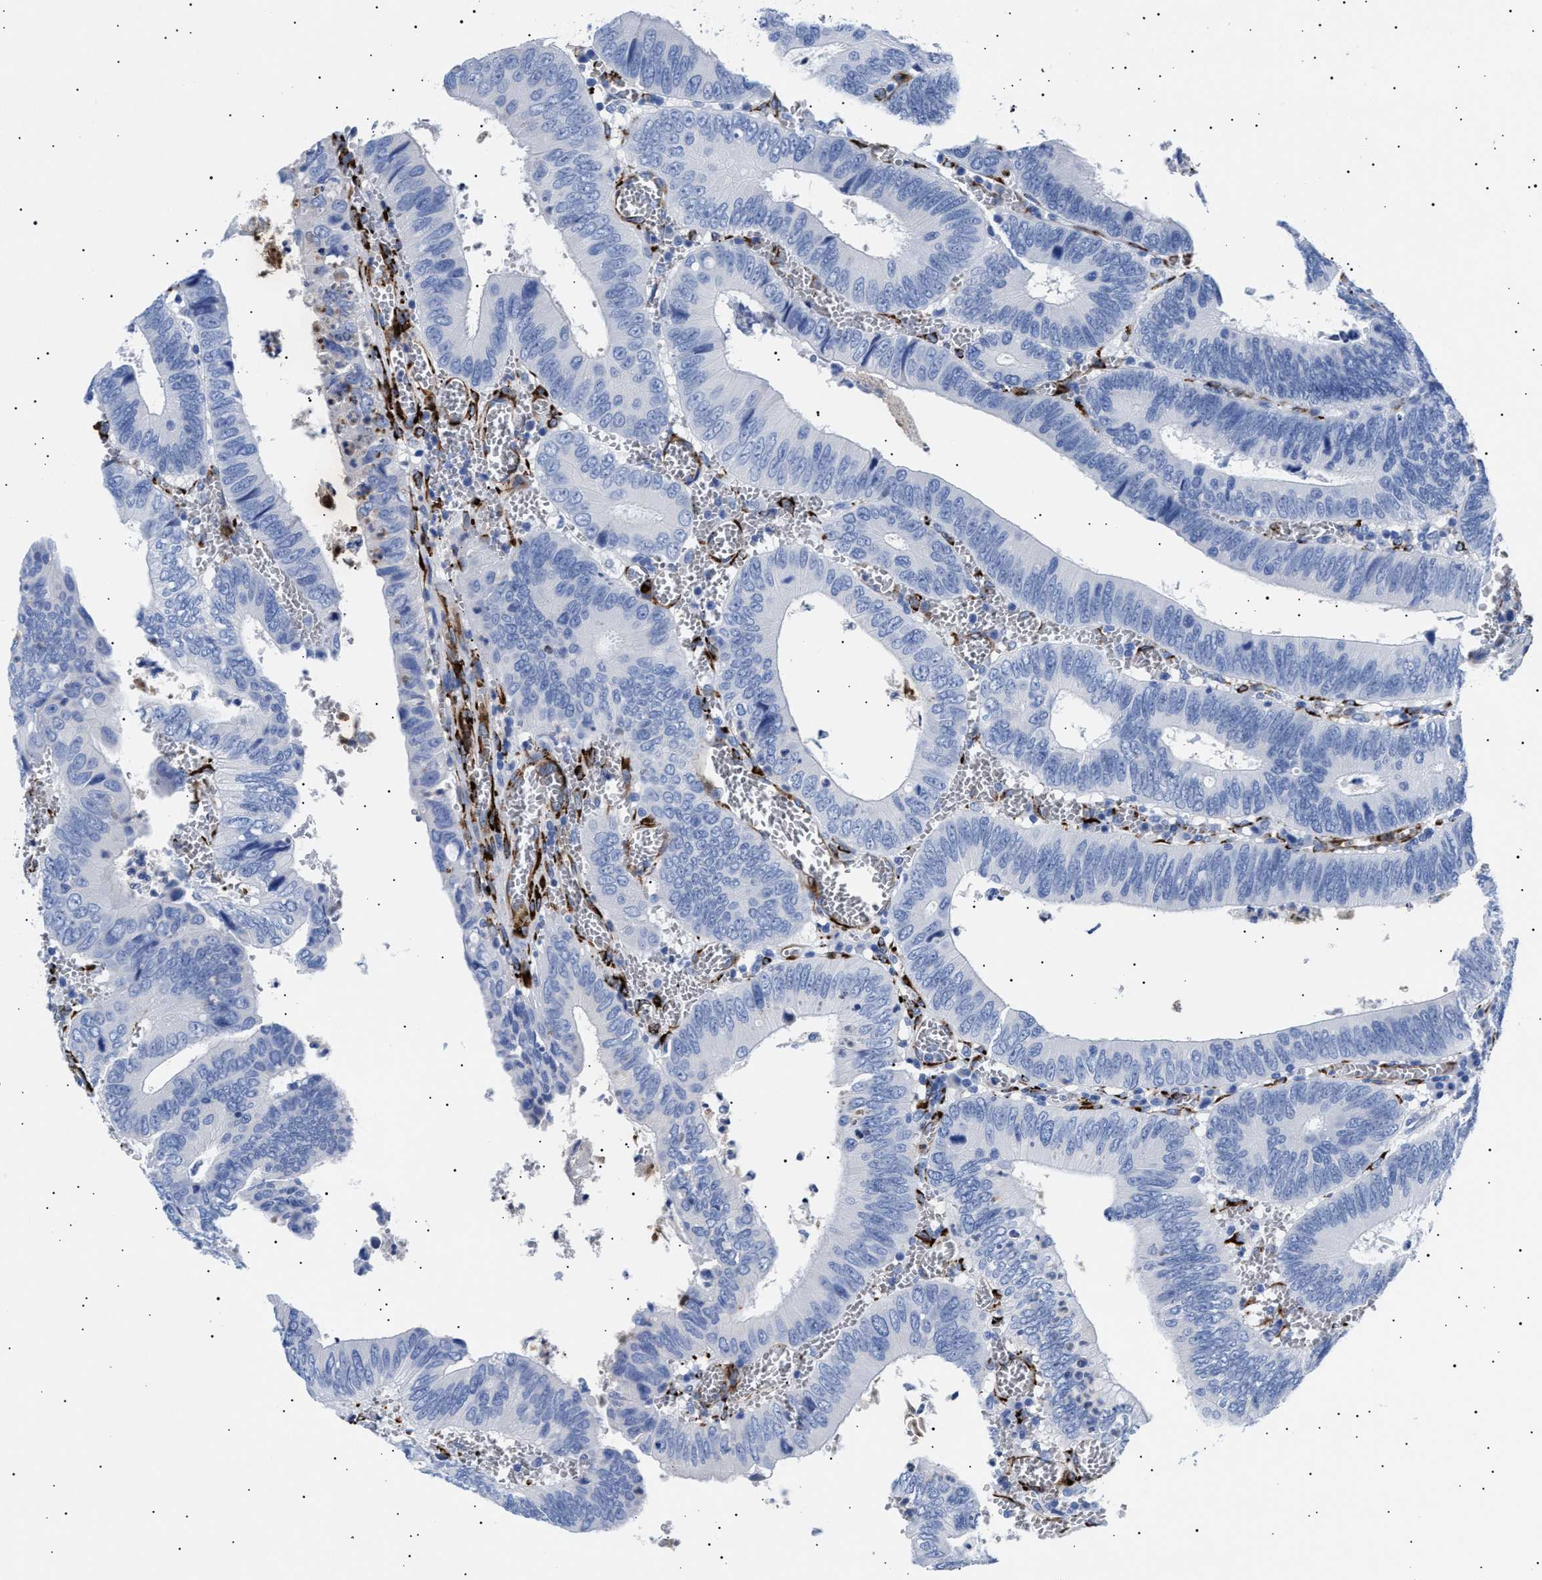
{"staining": {"intensity": "negative", "quantity": "none", "location": "none"}, "tissue": "colorectal cancer", "cell_type": "Tumor cells", "image_type": "cancer", "snomed": [{"axis": "morphology", "description": "Inflammation, NOS"}, {"axis": "morphology", "description": "Adenocarcinoma, NOS"}, {"axis": "topography", "description": "Colon"}], "caption": "Immunohistochemistry (IHC) of human colorectal cancer reveals no positivity in tumor cells. (Stains: DAB (3,3'-diaminobenzidine) immunohistochemistry with hematoxylin counter stain, Microscopy: brightfield microscopy at high magnification).", "gene": "HEMGN", "patient": {"sex": "male", "age": 72}}